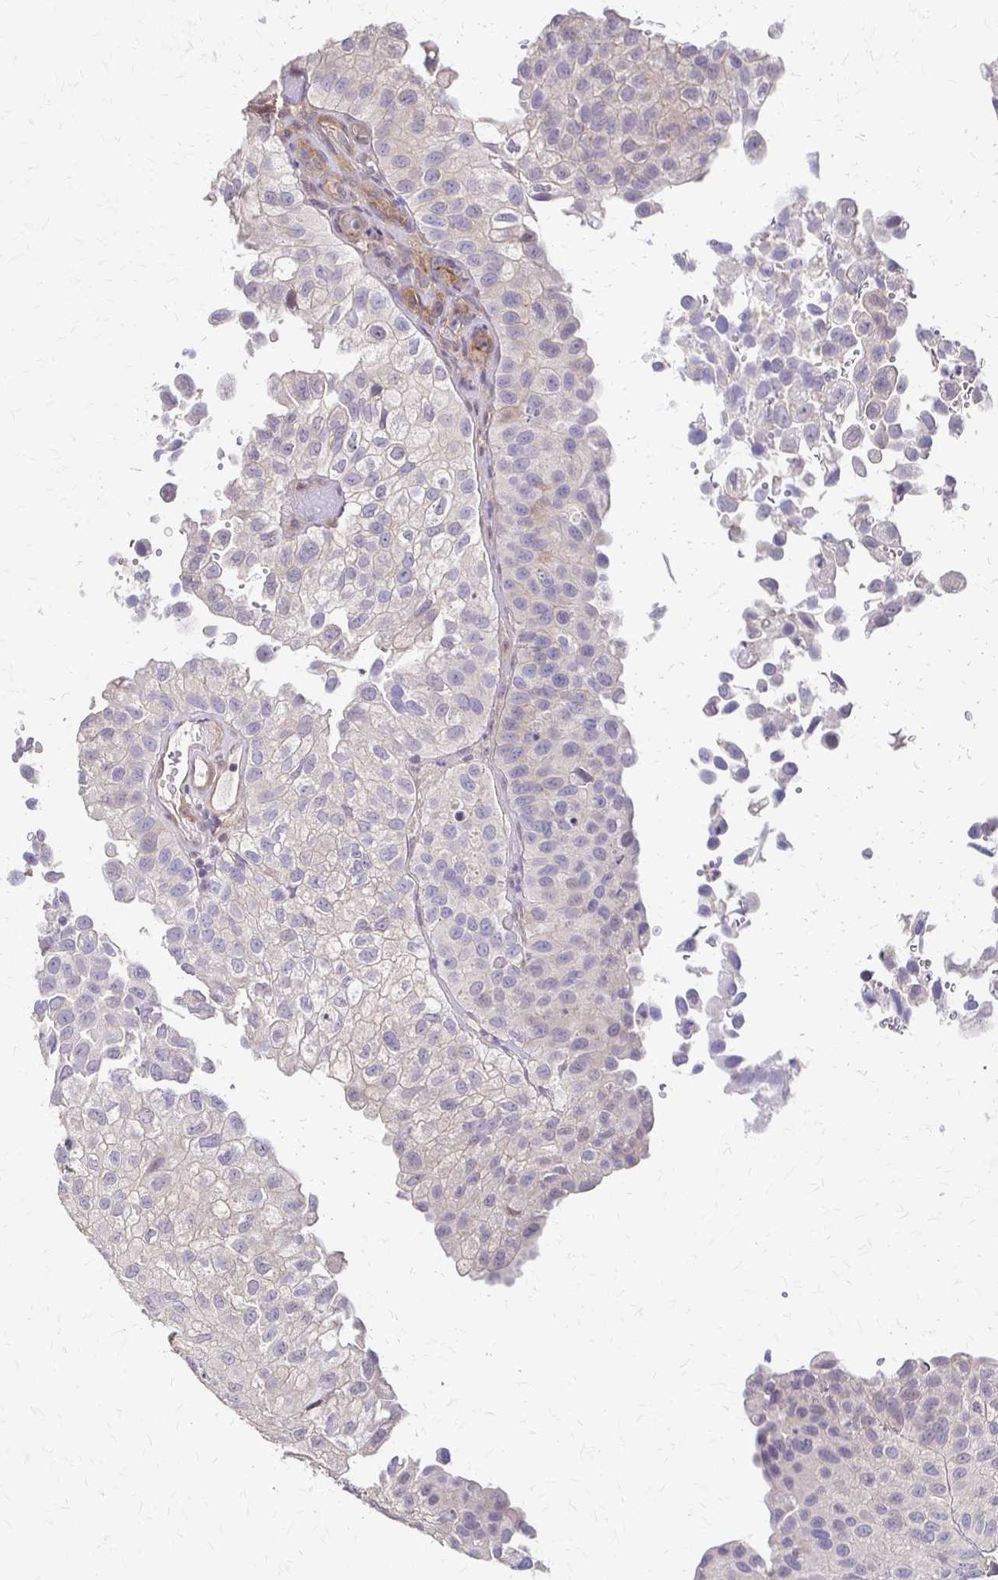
{"staining": {"intensity": "weak", "quantity": "<25%", "location": "cytoplasmic/membranous"}, "tissue": "urothelial cancer", "cell_type": "Tumor cells", "image_type": "cancer", "snomed": [{"axis": "morphology", "description": "Urothelial carcinoma, NOS"}, {"axis": "topography", "description": "Urinary bladder"}], "caption": "Protein analysis of transitional cell carcinoma shows no significant positivity in tumor cells.", "gene": "CFL2", "patient": {"sex": "male", "age": 87}}